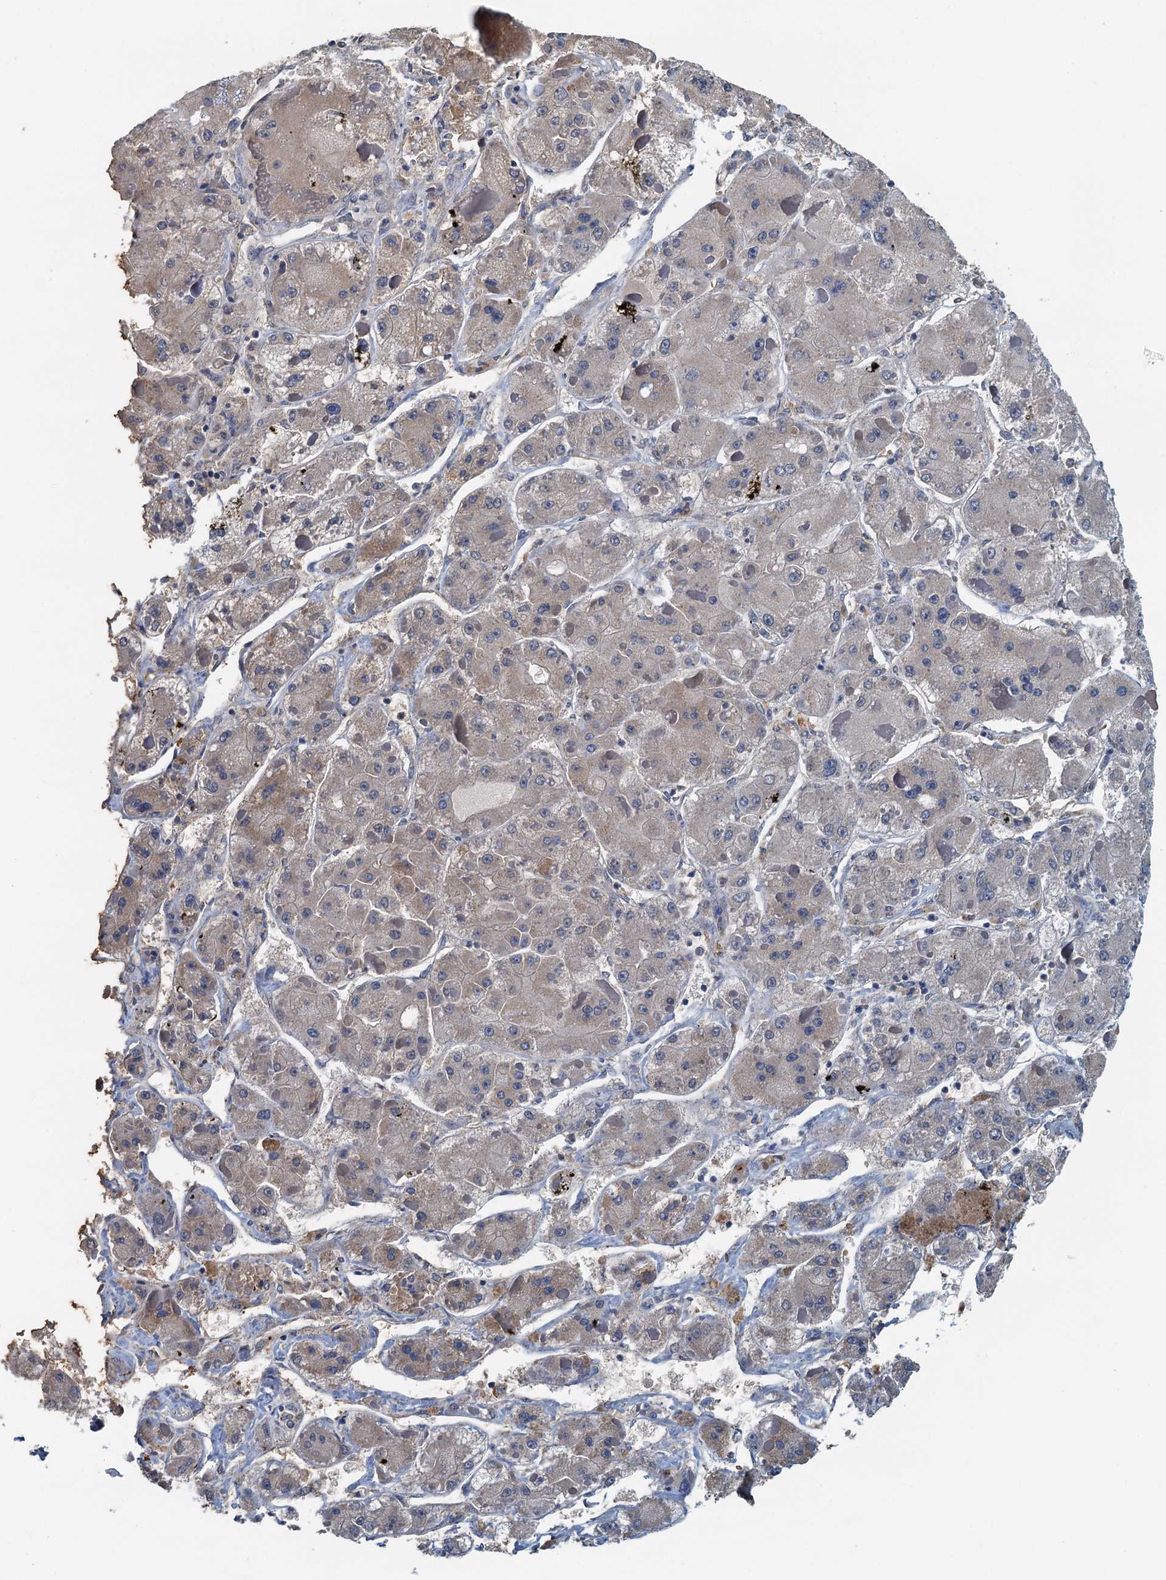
{"staining": {"intensity": "negative", "quantity": "none", "location": "none"}, "tissue": "liver cancer", "cell_type": "Tumor cells", "image_type": "cancer", "snomed": [{"axis": "morphology", "description": "Carcinoma, Hepatocellular, NOS"}, {"axis": "topography", "description": "Liver"}], "caption": "A high-resolution micrograph shows immunohistochemistry staining of liver cancer, which demonstrates no significant staining in tumor cells.", "gene": "LSM14B", "patient": {"sex": "female", "age": 73}}